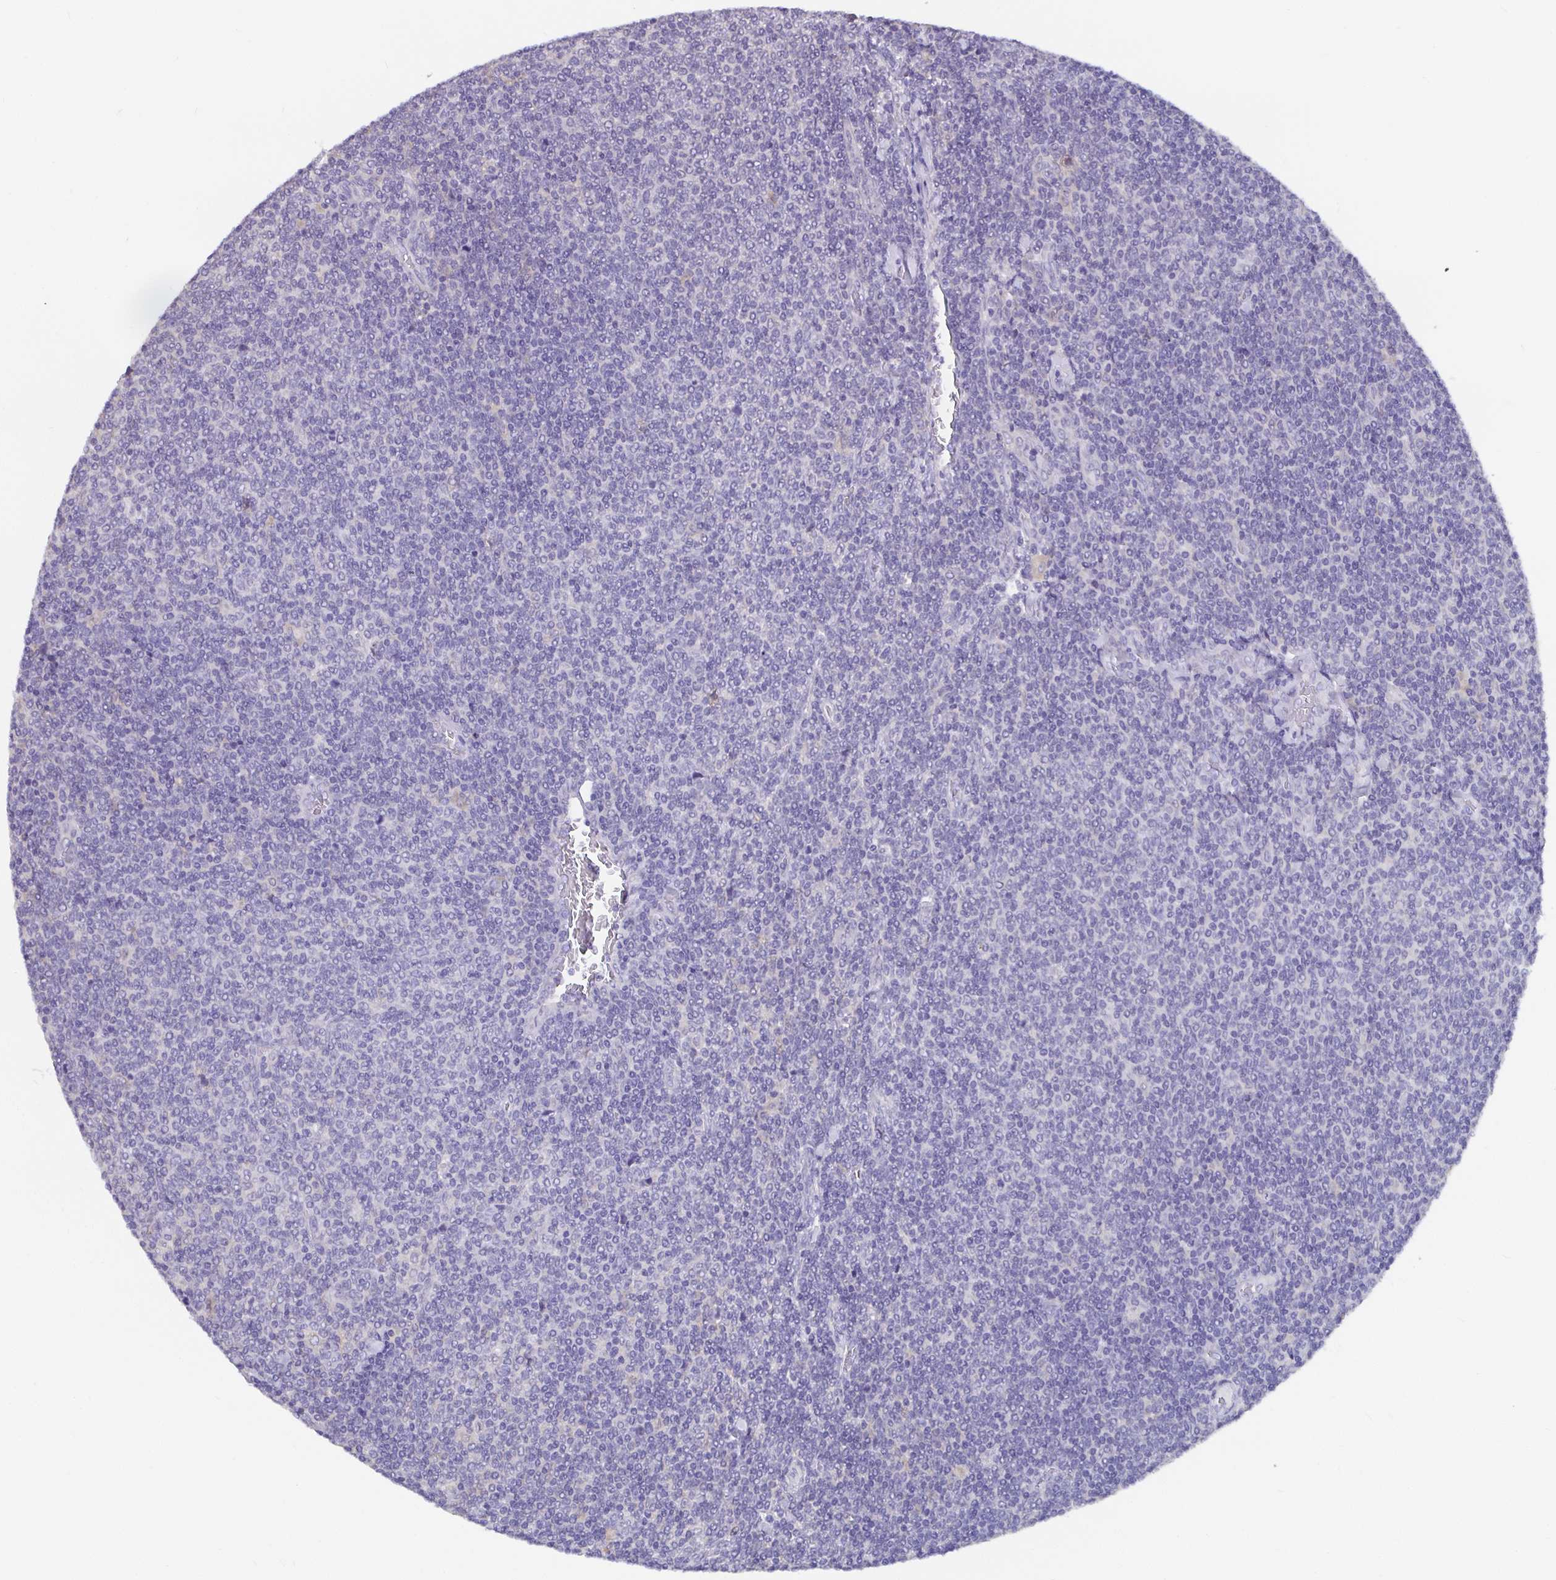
{"staining": {"intensity": "negative", "quantity": "none", "location": "none"}, "tissue": "lymphoma", "cell_type": "Tumor cells", "image_type": "cancer", "snomed": [{"axis": "morphology", "description": "Malignant lymphoma, non-Hodgkin's type, Low grade"}, {"axis": "topography", "description": "Lymph node"}], "caption": "High power microscopy image of an IHC histopathology image of lymphoma, revealing no significant expression in tumor cells.", "gene": "ADAMTS6", "patient": {"sex": "male", "age": 52}}